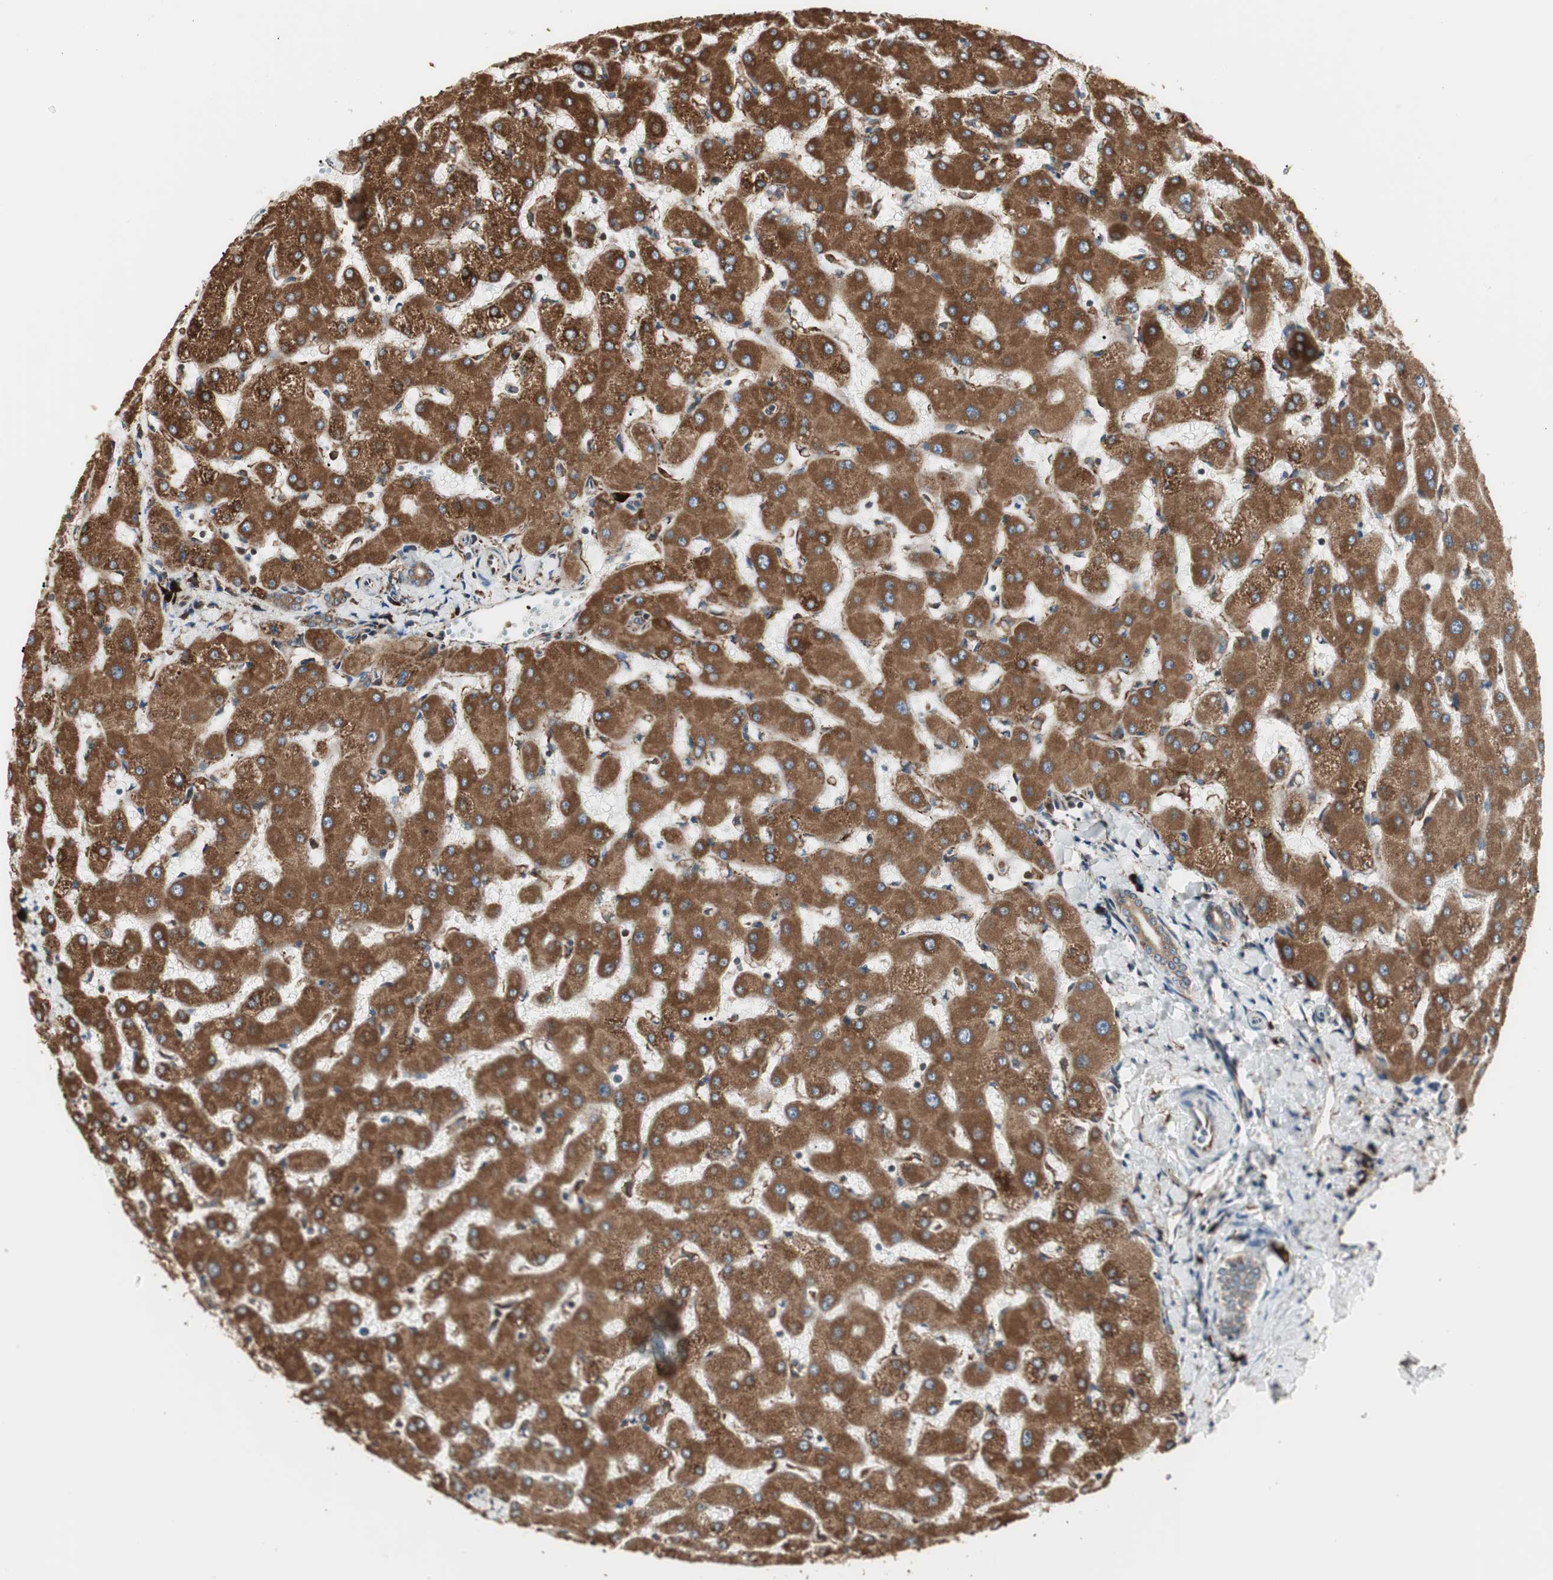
{"staining": {"intensity": "moderate", "quantity": ">75%", "location": "cytoplasmic/membranous"}, "tissue": "liver", "cell_type": "Cholangiocytes", "image_type": "normal", "snomed": [{"axis": "morphology", "description": "Normal tissue, NOS"}, {"axis": "topography", "description": "Liver"}], "caption": "Immunohistochemical staining of unremarkable liver reveals medium levels of moderate cytoplasmic/membranous expression in approximately >75% of cholangiocytes. (DAB (3,3'-diaminobenzidine) IHC with brightfield microscopy, high magnification).", "gene": "HSP90B1", "patient": {"sex": "female", "age": 63}}